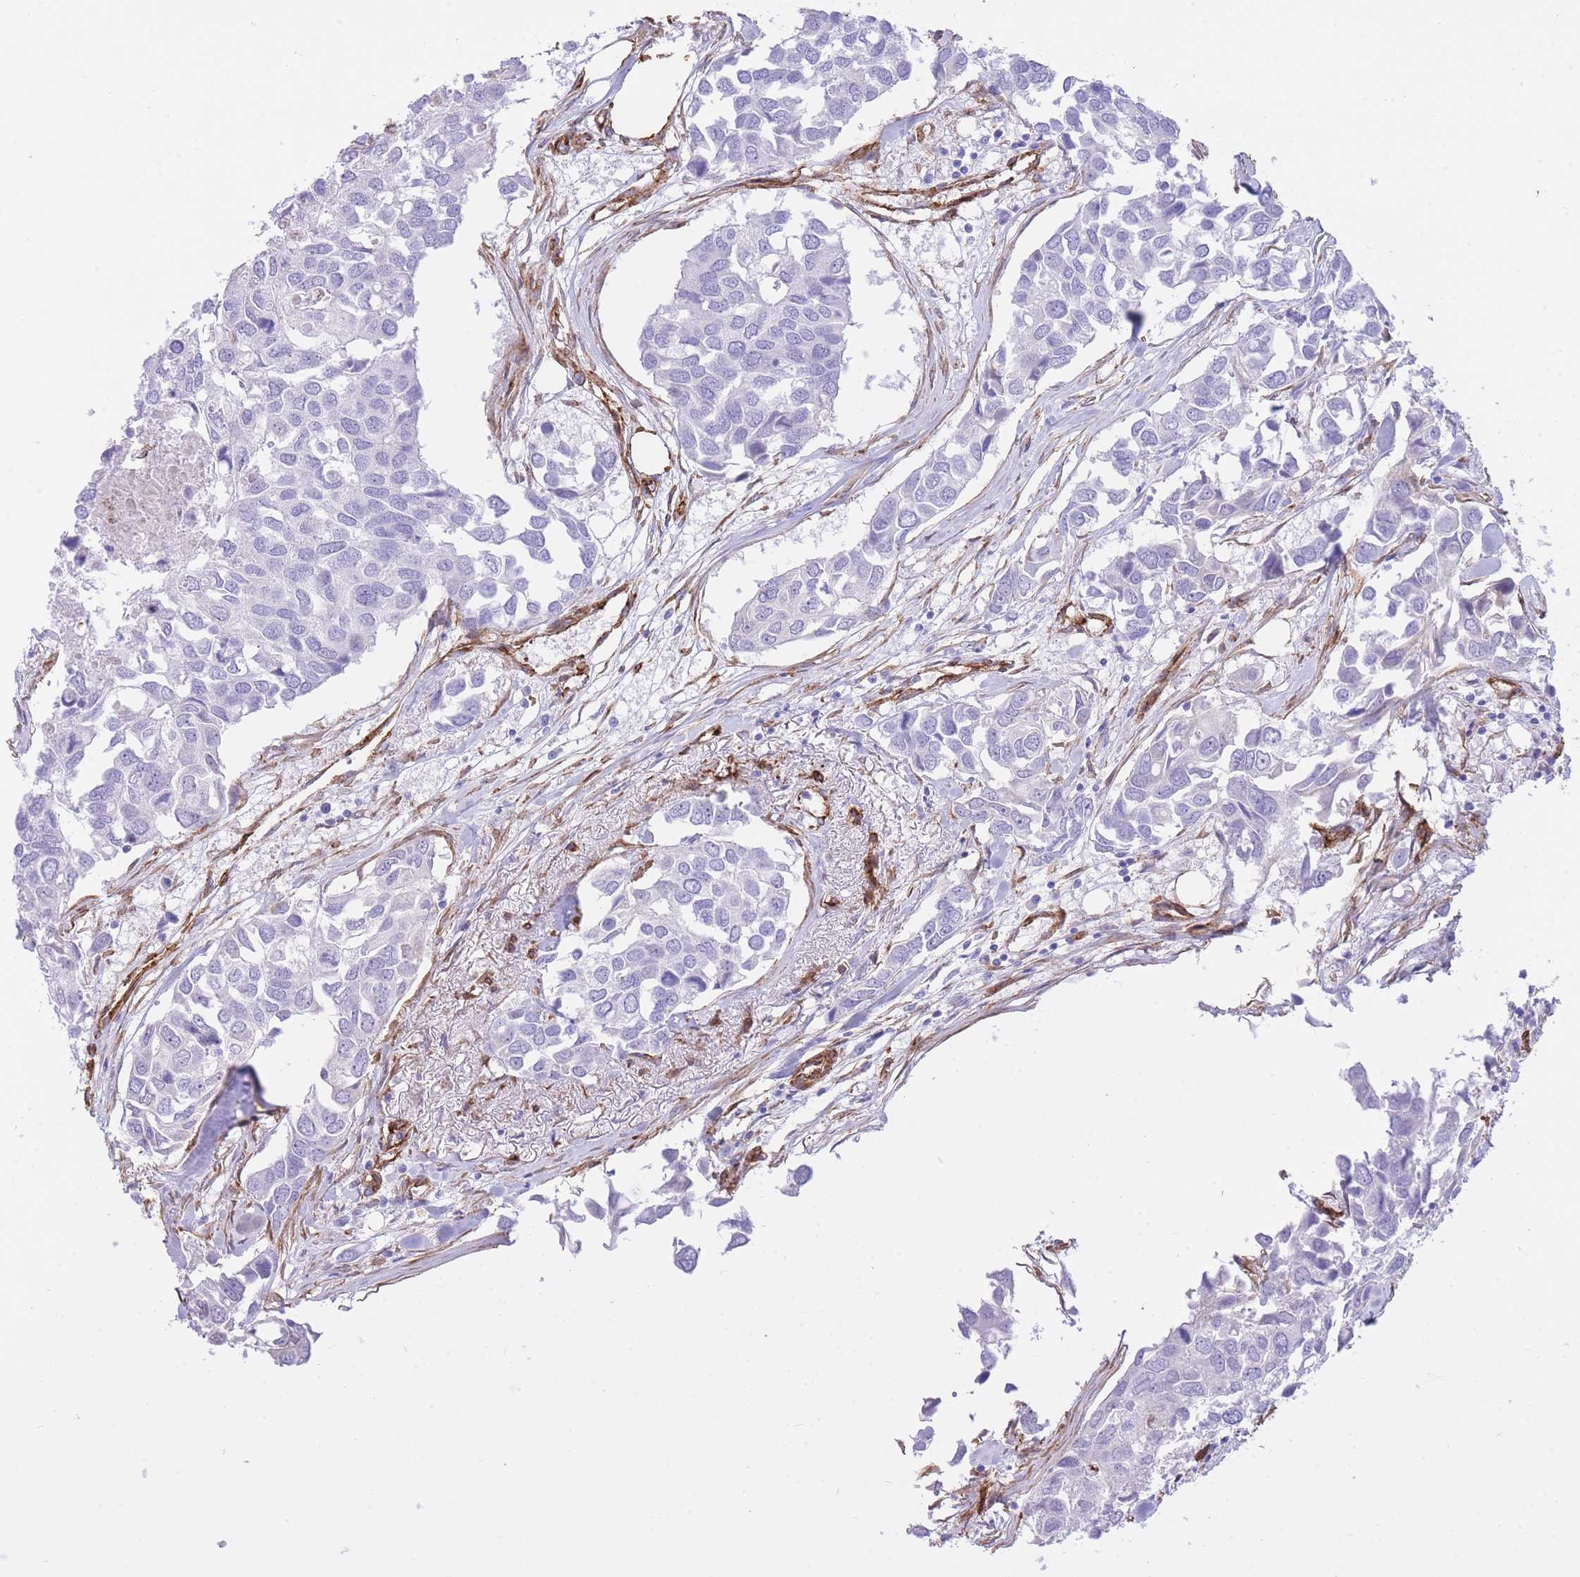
{"staining": {"intensity": "negative", "quantity": "none", "location": "none"}, "tissue": "breast cancer", "cell_type": "Tumor cells", "image_type": "cancer", "snomed": [{"axis": "morphology", "description": "Duct carcinoma"}, {"axis": "topography", "description": "Breast"}], "caption": "Protein analysis of breast cancer (infiltrating ductal carcinoma) demonstrates no significant positivity in tumor cells.", "gene": "CAVIN1", "patient": {"sex": "female", "age": 83}}